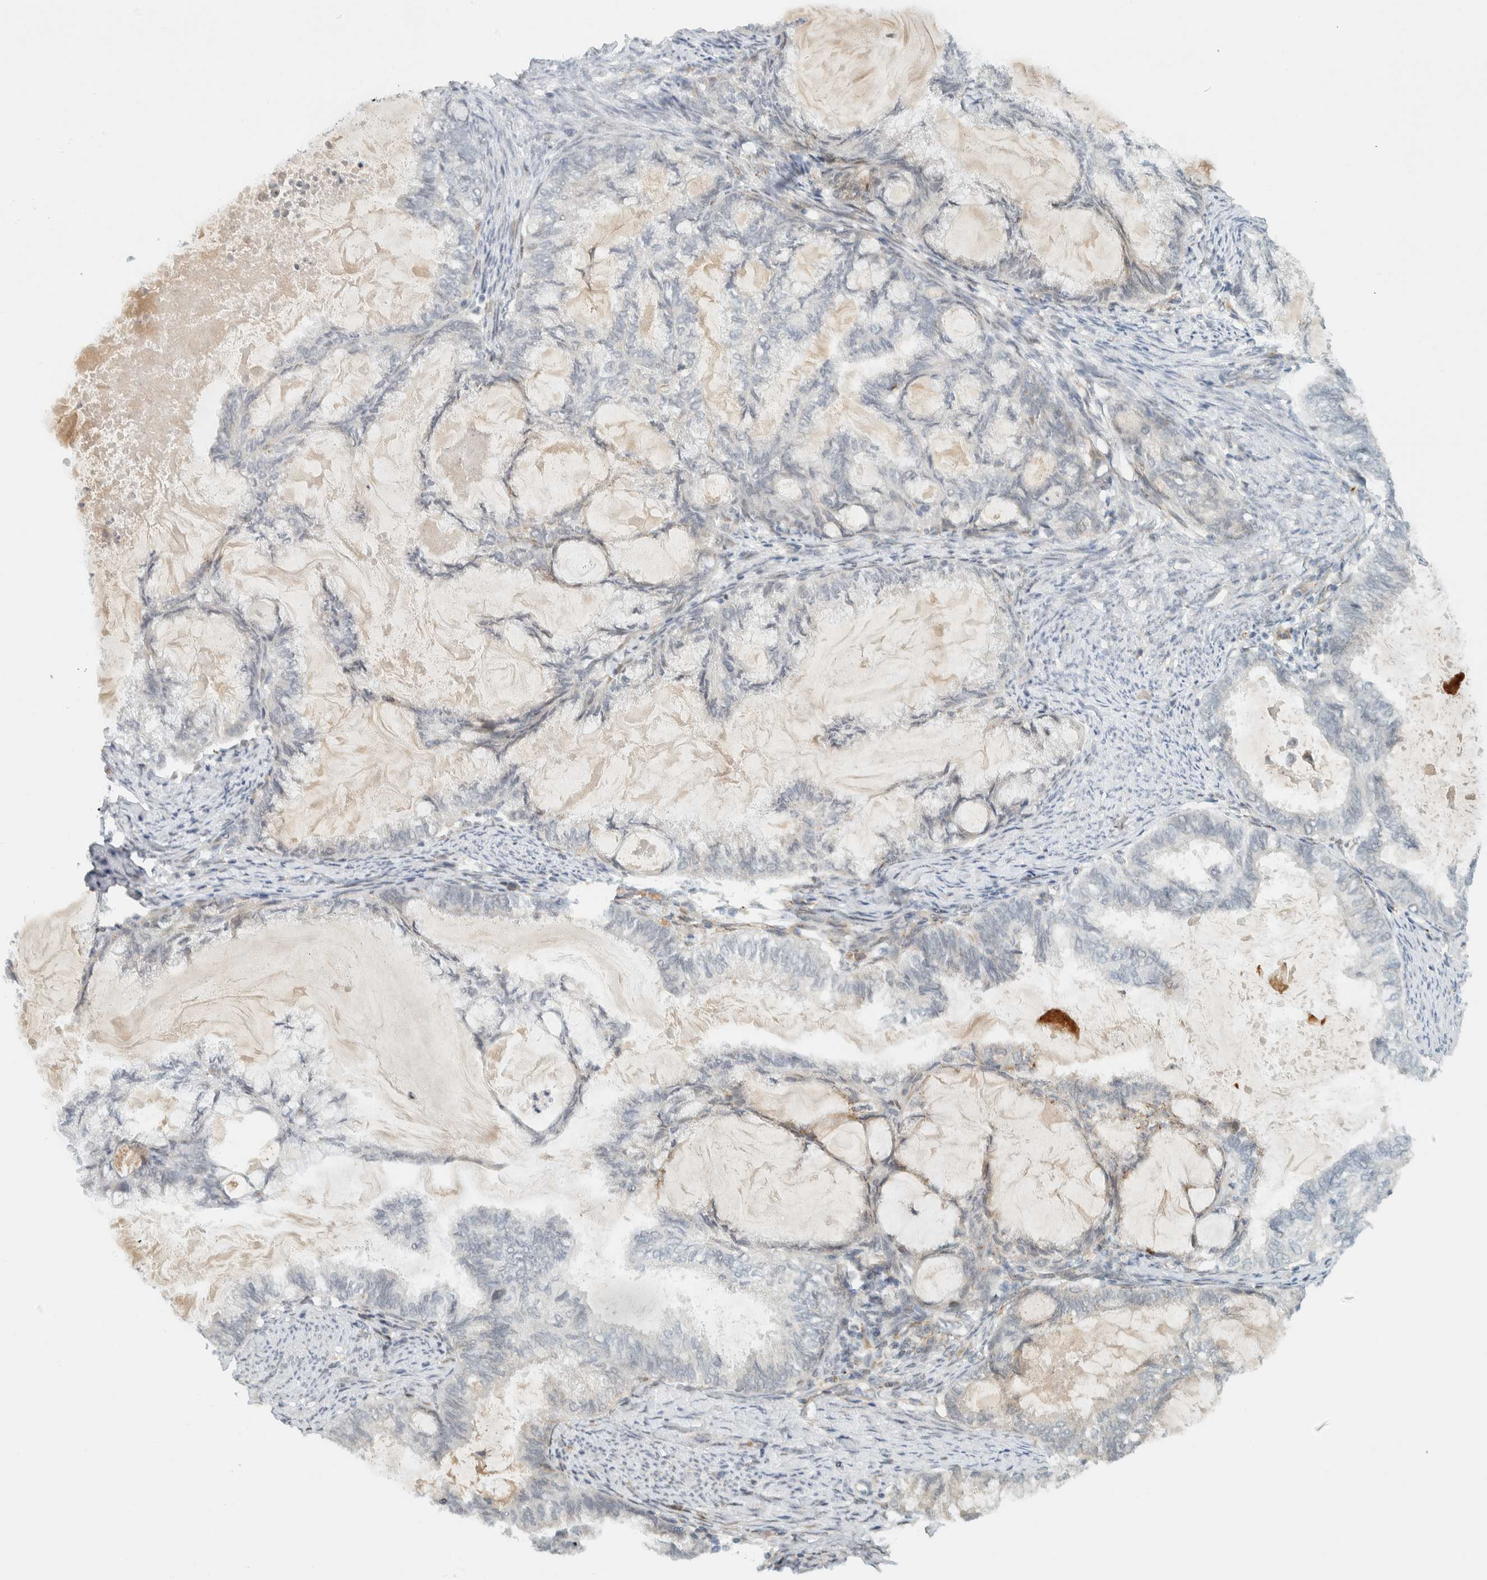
{"staining": {"intensity": "negative", "quantity": "none", "location": "none"}, "tissue": "endometrial cancer", "cell_type": "Tumor cells", "image_type": "cancer", "snomed": [{"axis": "morphology", "description": "Adenocarcinoma, NOS"}, {"axis": "topography", "description": "Endometrium"}], "caption": "Tumor cells are negative for protein expression in human adenocarcinoma (endometrial). (Immunohistochemistry, brightfield microscopy, high magnification).", "gene": "ITPRID1", "patient": {"sex": "female", "age": 86}}